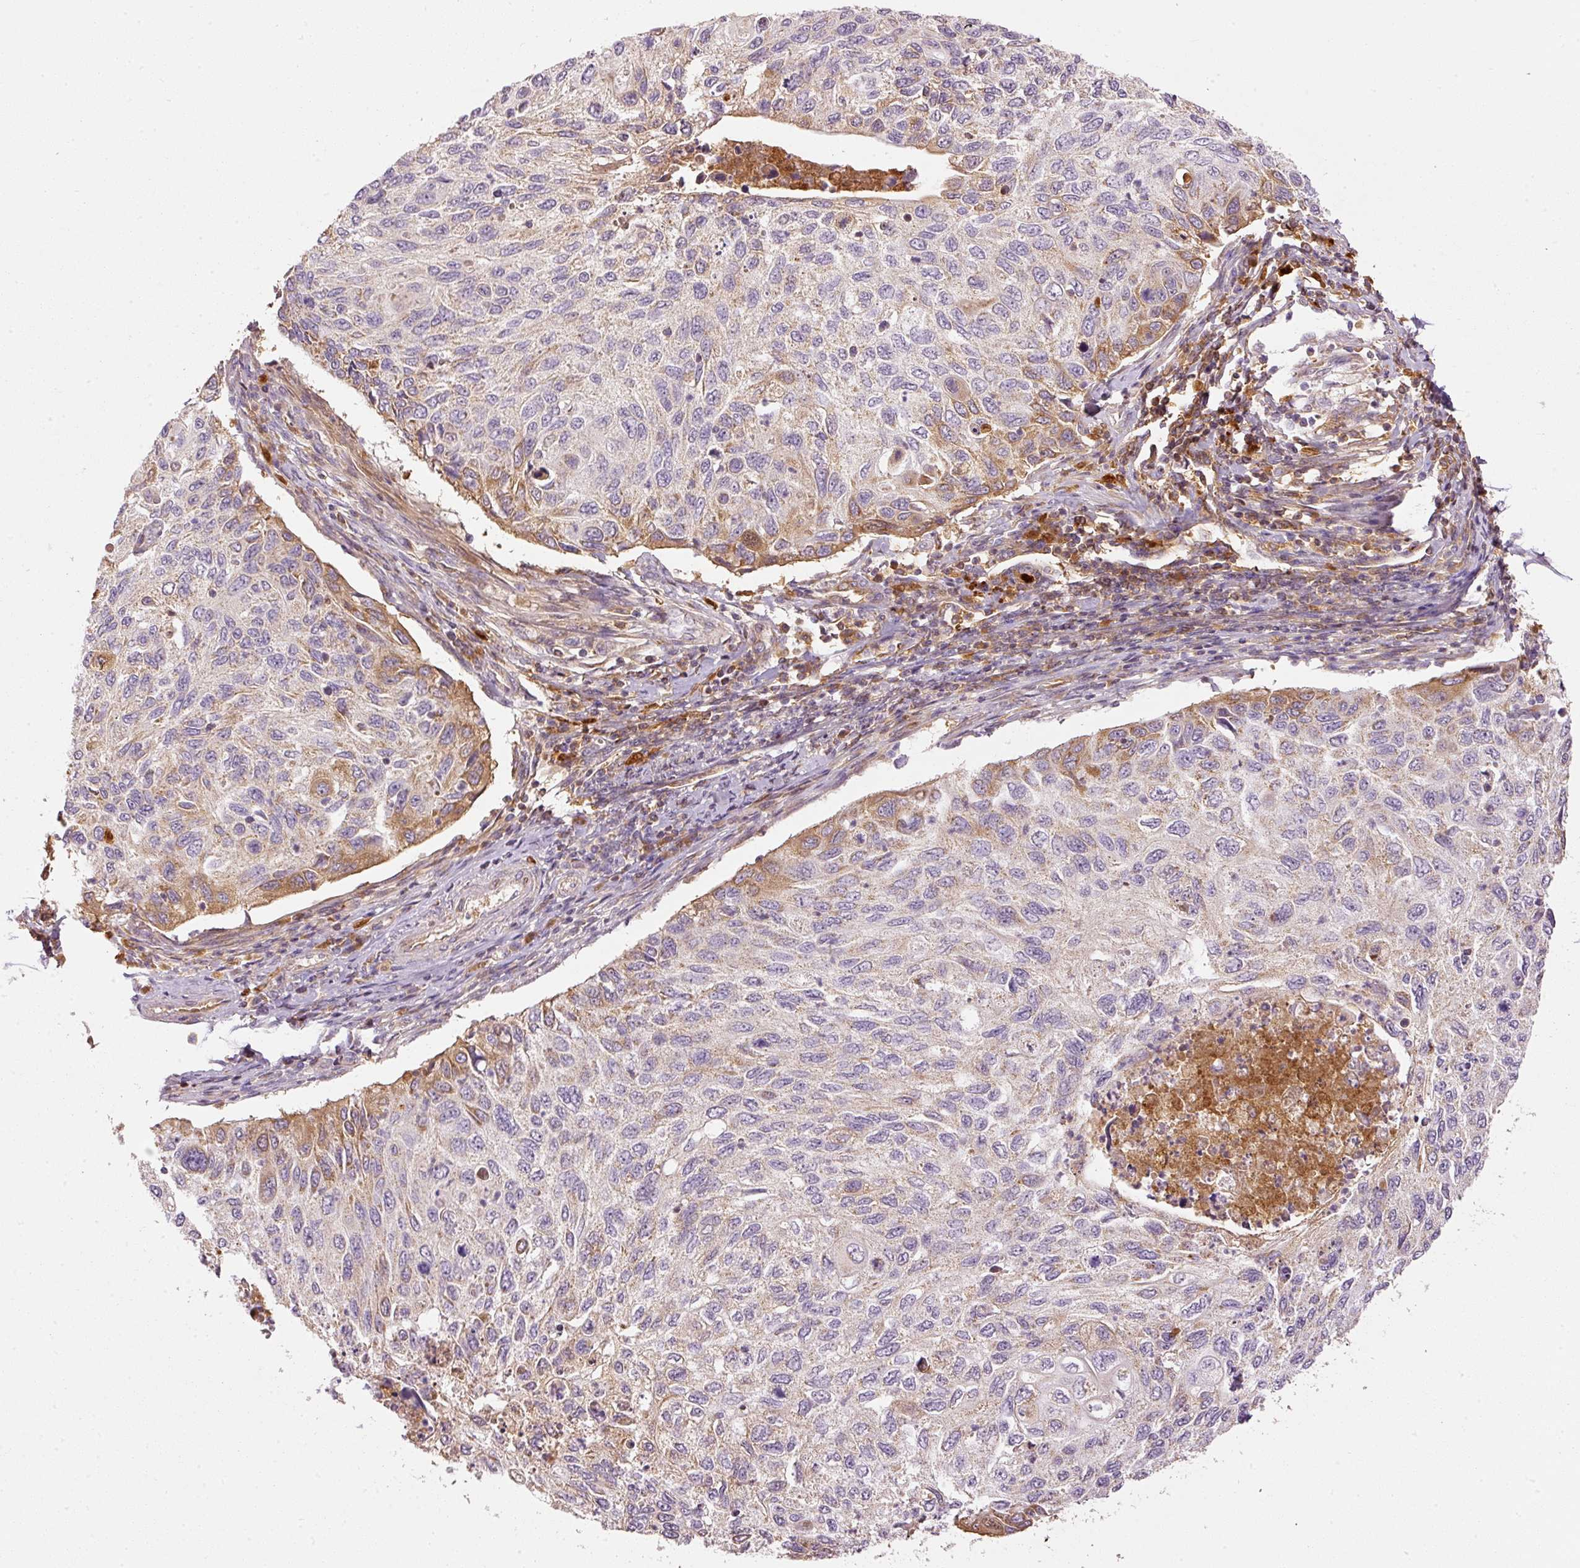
{"staining": {"intensity": "moderate", "quantity": "<25%", "location": "cytoplasmic/membranous"}, "tissue": "cervical cancer", "cell_type": "Tumor cells", "image_type": "cancer", "snomed": [{"axis": "morphology", "description": "Squamous cell carcinoma, NOS"}, {"axis": "topography", "description": "Cervix"}], "caption": "Immunohistochemical staining of human cervical squamous cell carcinoma shows moderate cytoplasmic/membranous protein expression in about <25% of tumor cells.", "gene": "SERPING1", "patient": {"sex": "female", "age": 70}}